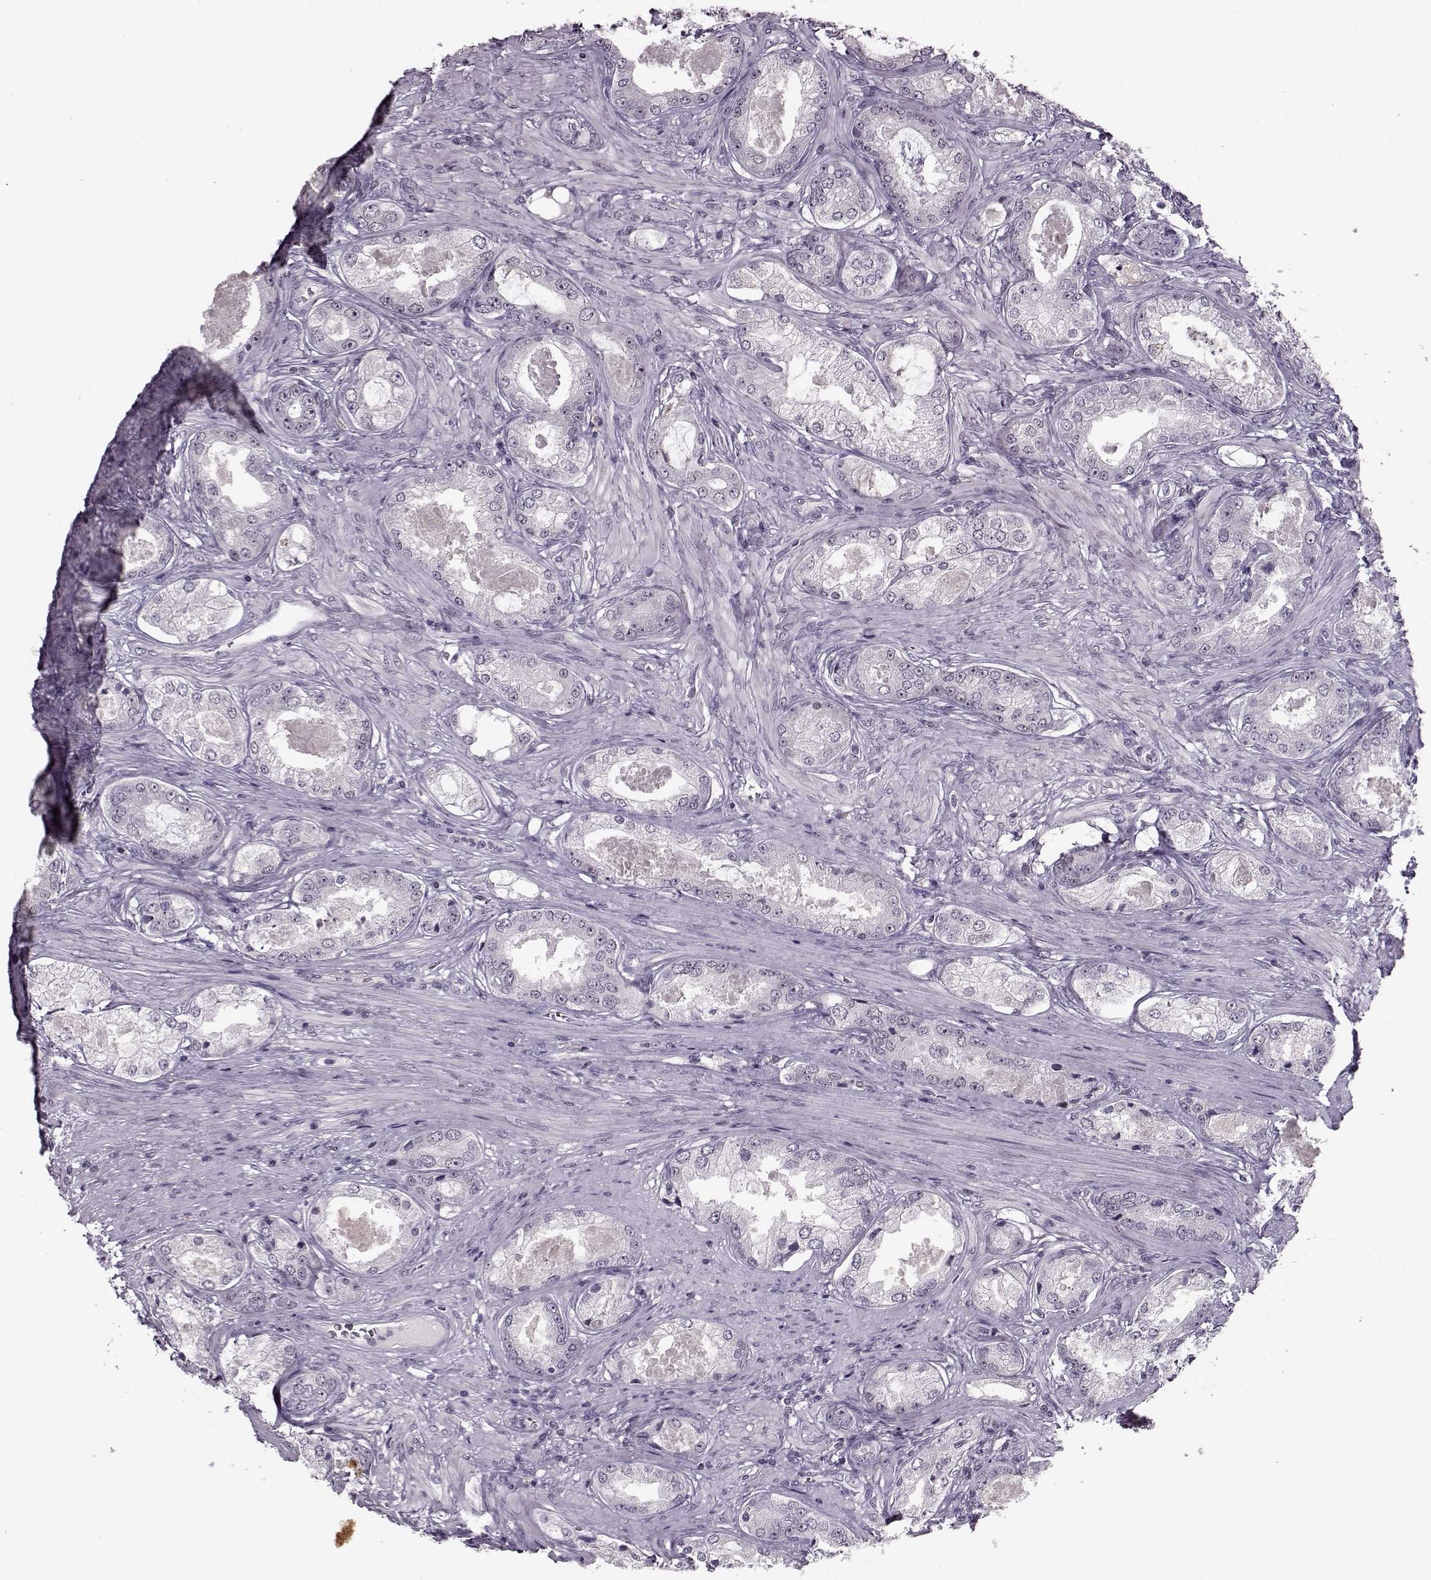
{"staining": {"intensity": "negative", "quantity": "none", "location": "none"}, "tissue": "prostate cancer", "cell_type": "Tumor cells", "image_type": "cancer", "snomed": [{"axis": "morphology", "description": "Adenocarcinoma, Low grade"}, {"axis": "topography", "description": "Prostate"}], "caption": "DAB (3,3'-diaminobenzidine) immunohistochemical staining of prostate cancer demonstrates no significant staining in tumor cells.", "gene": "RP1L1", "patient": {"sex": "male", "age": 68}}